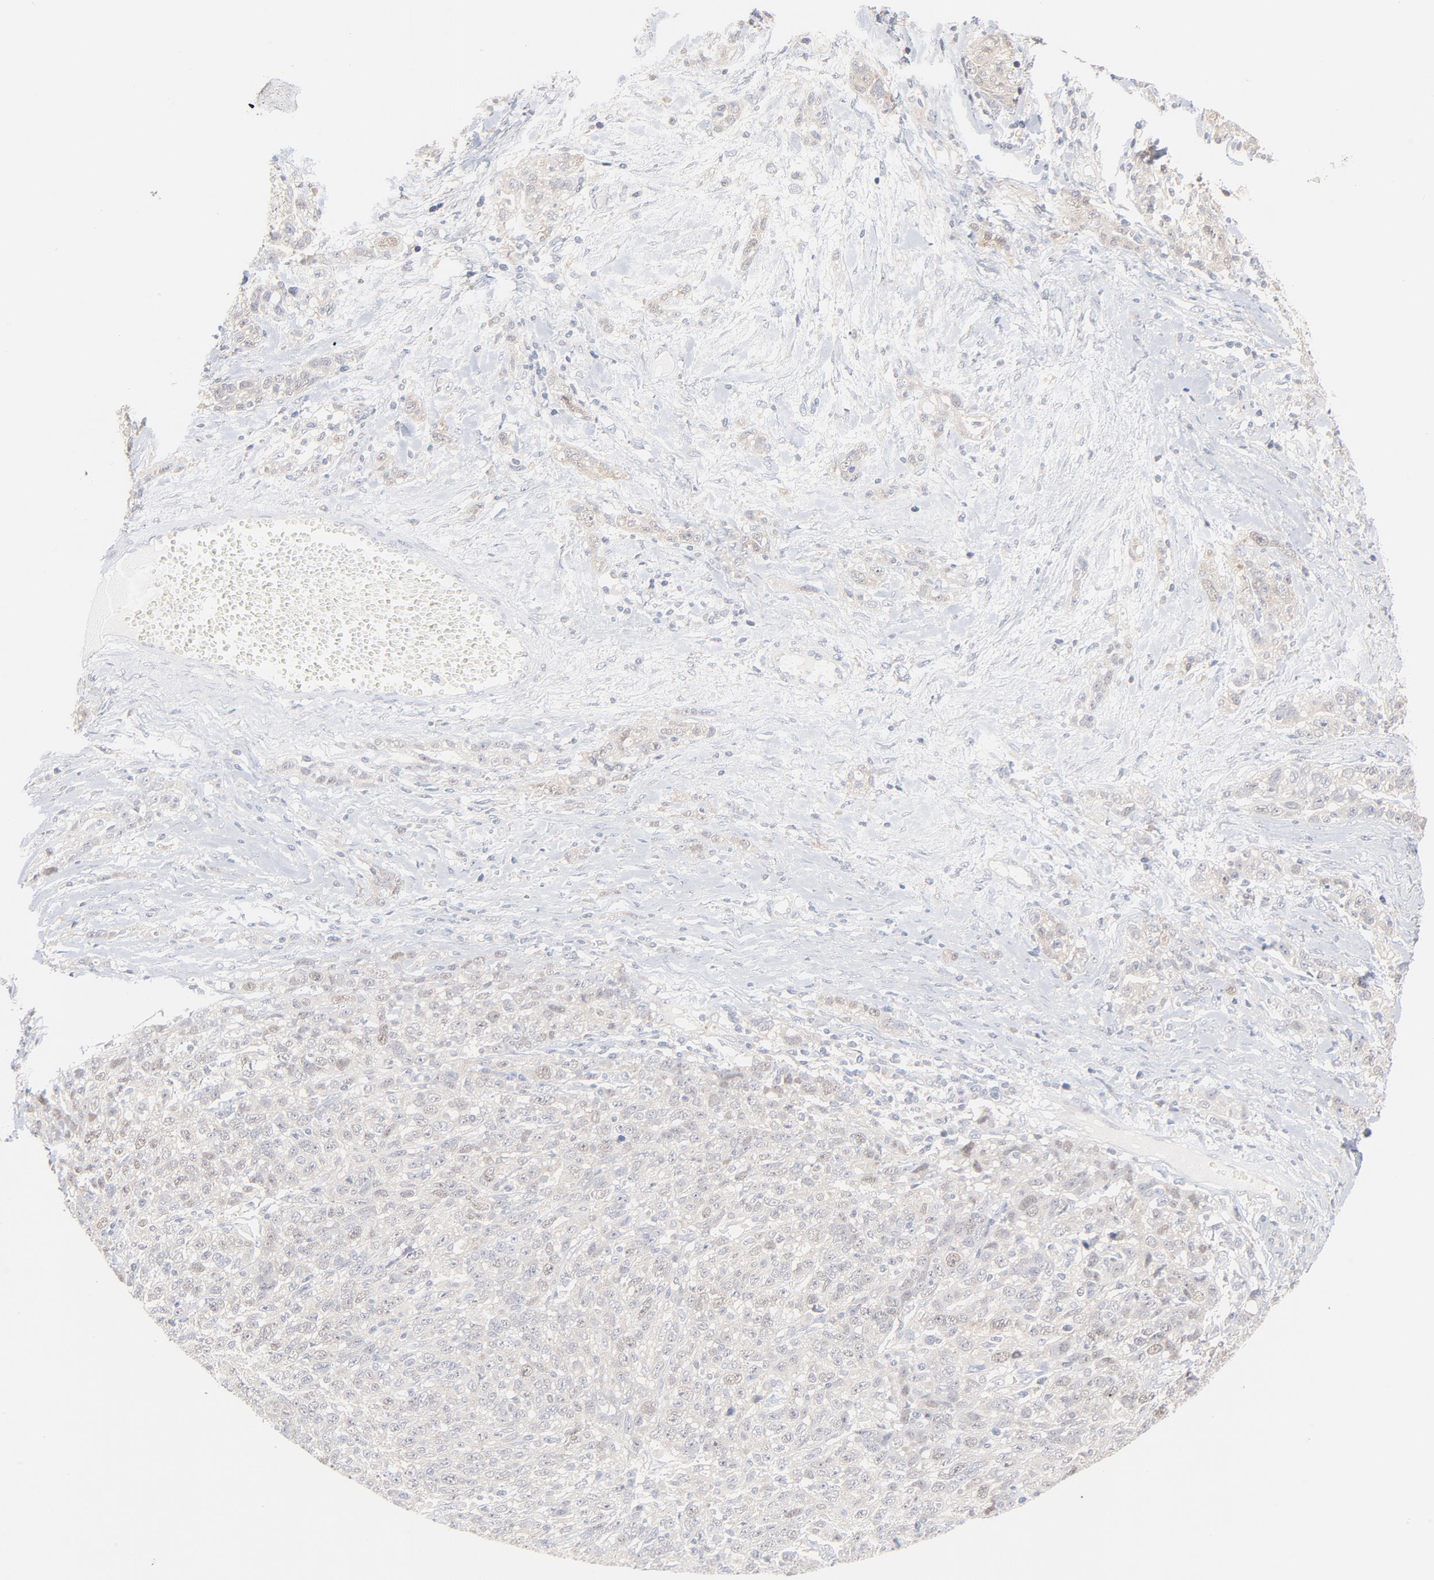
{"staining": {"intensity": "negative", "quantity": "none", "location": "none"}, "tissue": "ovarian cancer", "cell_type": "Tumor cells", "image_type": "cancer", "snomed": [{"axis": "morphology", "description": "Cystadenocarcinoma, serous, NOS"}, {"axis": "topography", "description": "Ovary"}], "caption": "IHC of human serous cystadenocarcinoma (ovarian) shows no positivity in tumor cells. (Stains: DAB (3,3'-diaminobenzidine) immunohistochemistry with hematoxylin counter stain, Microscopy: brightfield microscopy at high magnification).", "gene": "UBL4A", "patient": {"sex": "female", "age": 71}}